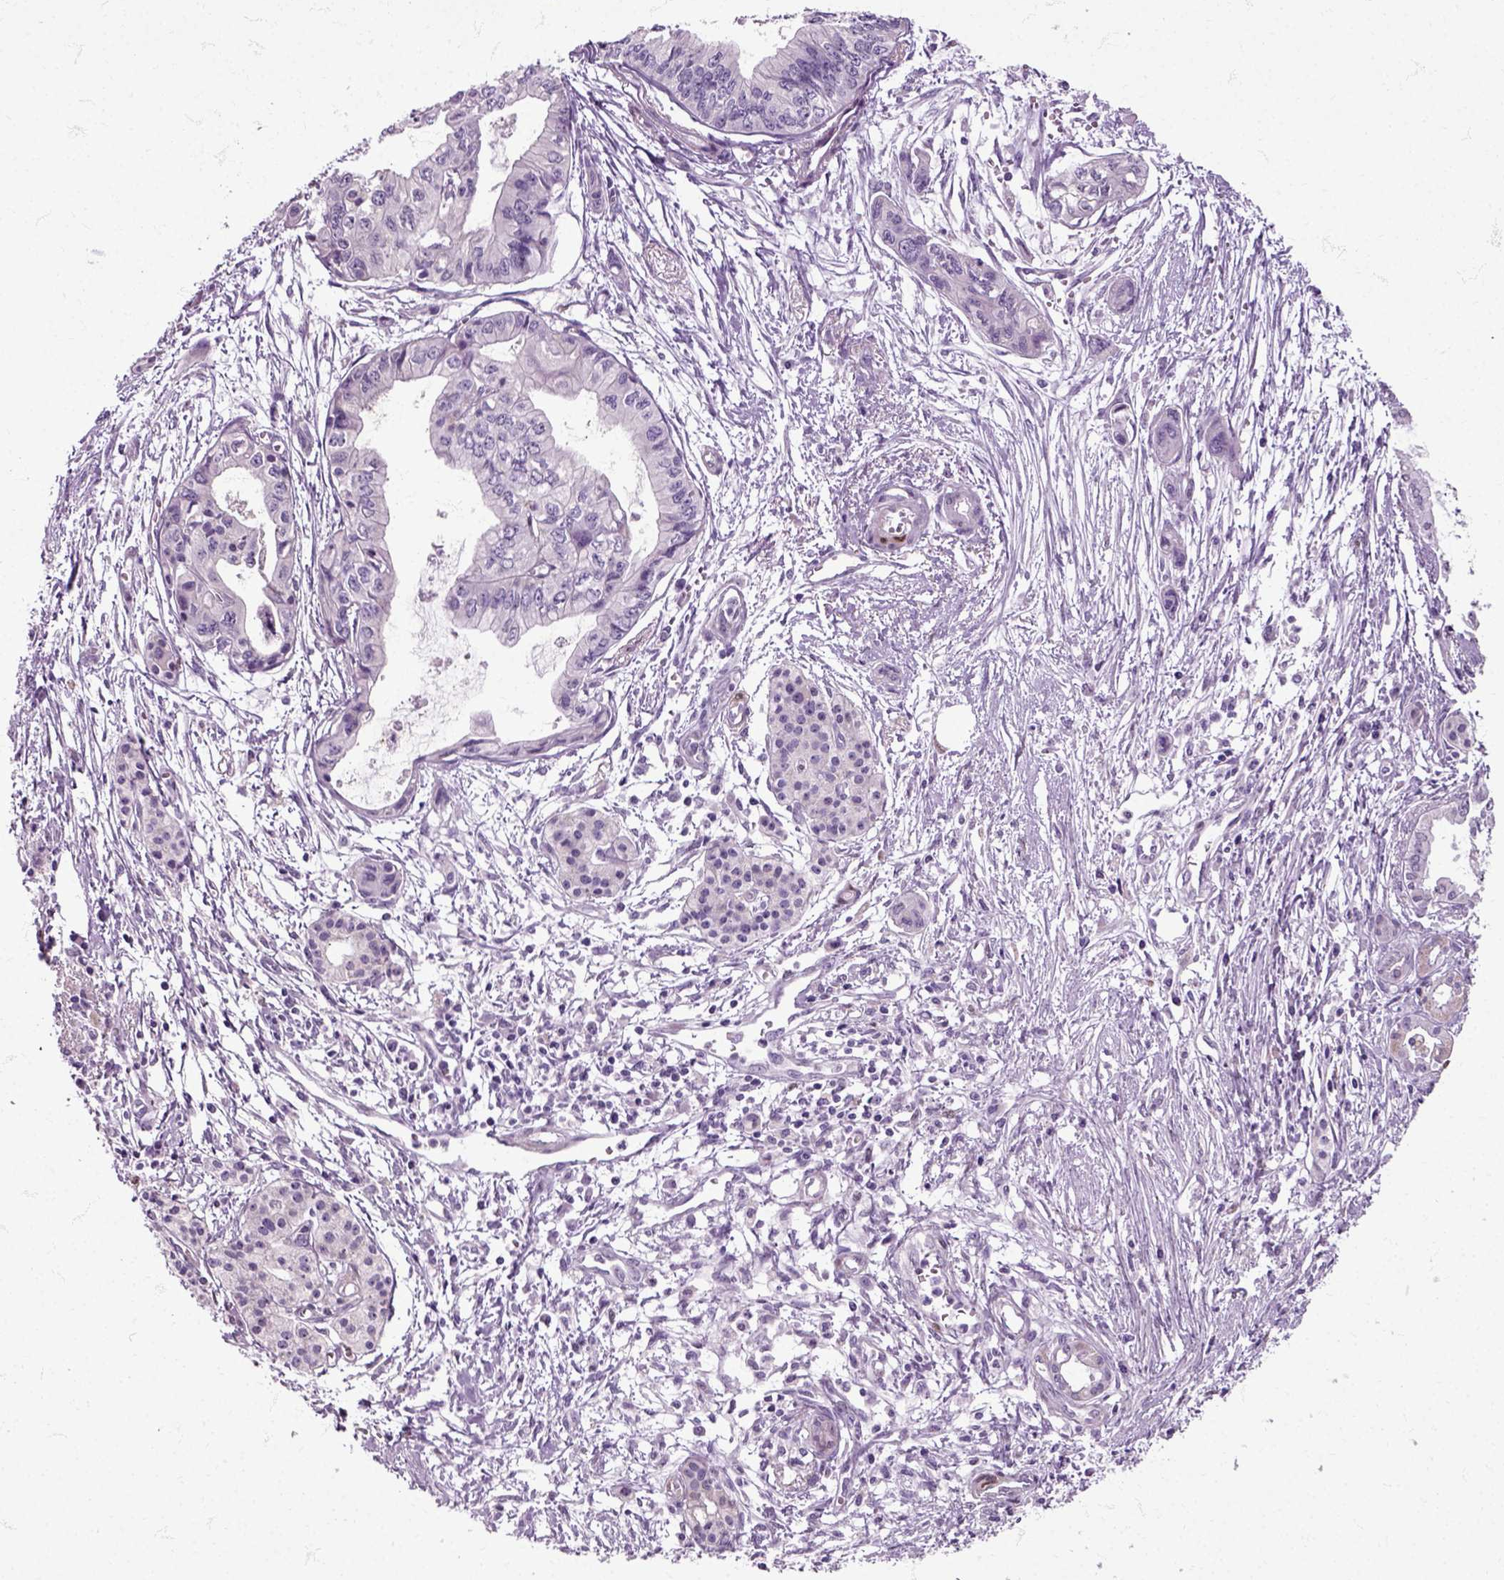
{"staining": {"intensity": "negative", "quantity": "none", "location": "none"}, "tissue": "pancreatic cancer", "cell_type": "Tumor cells", "image_type": "cancer", "snomed": [{"axis": "morphology", "description": "Adenocarcinoma, NOS"}, {"axis": "topography", "description": "Pancreas"}], "caption": "Tumor cells are negative for brown protein staining in adenocarcinoma (pancreatic).", "gene": "HSPA2", "patient": {"sex": "female", "age": 76}}